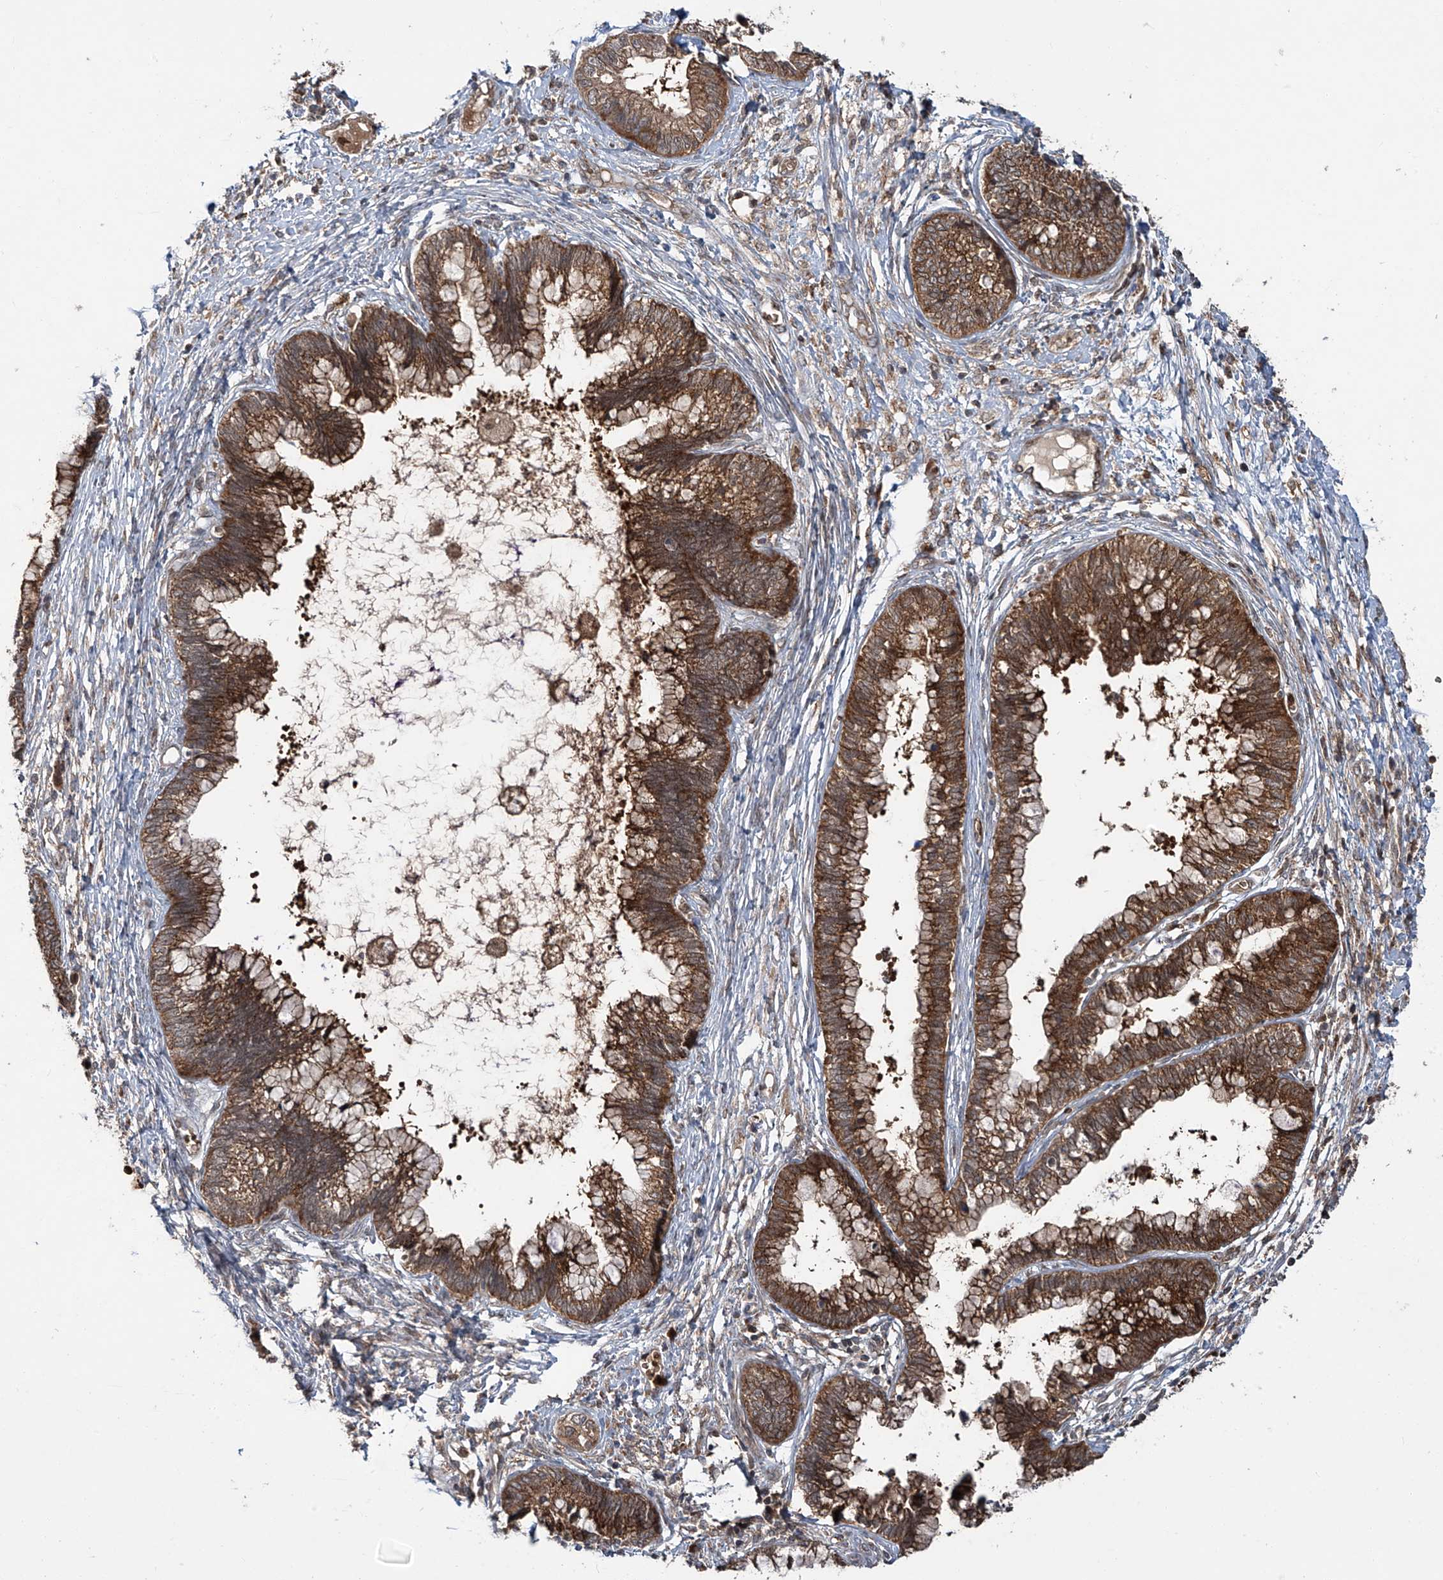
{"staining": {"intensity": "moderate", "quantity": ">75%", "location": "cytoplasmic/membranous"}, "tissue": "cervical cancer", "cell_type": "Tumor cells", "image_type": "cancer", "snomed": [{"axis": "morphology", "description": "Adenocarcinoma, NOS"}, {"axis": "topography", "description": "Cervix"}], "caption": "Protein expression by immunohistochemistry exhibits moderate cytoplasmic/membranous staining in approximately >75% of tumor cells in cervical adenocarcinoma. The protein of interest is stained brown, and the nuclei are stained in blue (DAB IHC with brightfield microscopy, high magnification).", "gene": "ZDHHC9", "patient": {"sex": "female", "age": 44}}